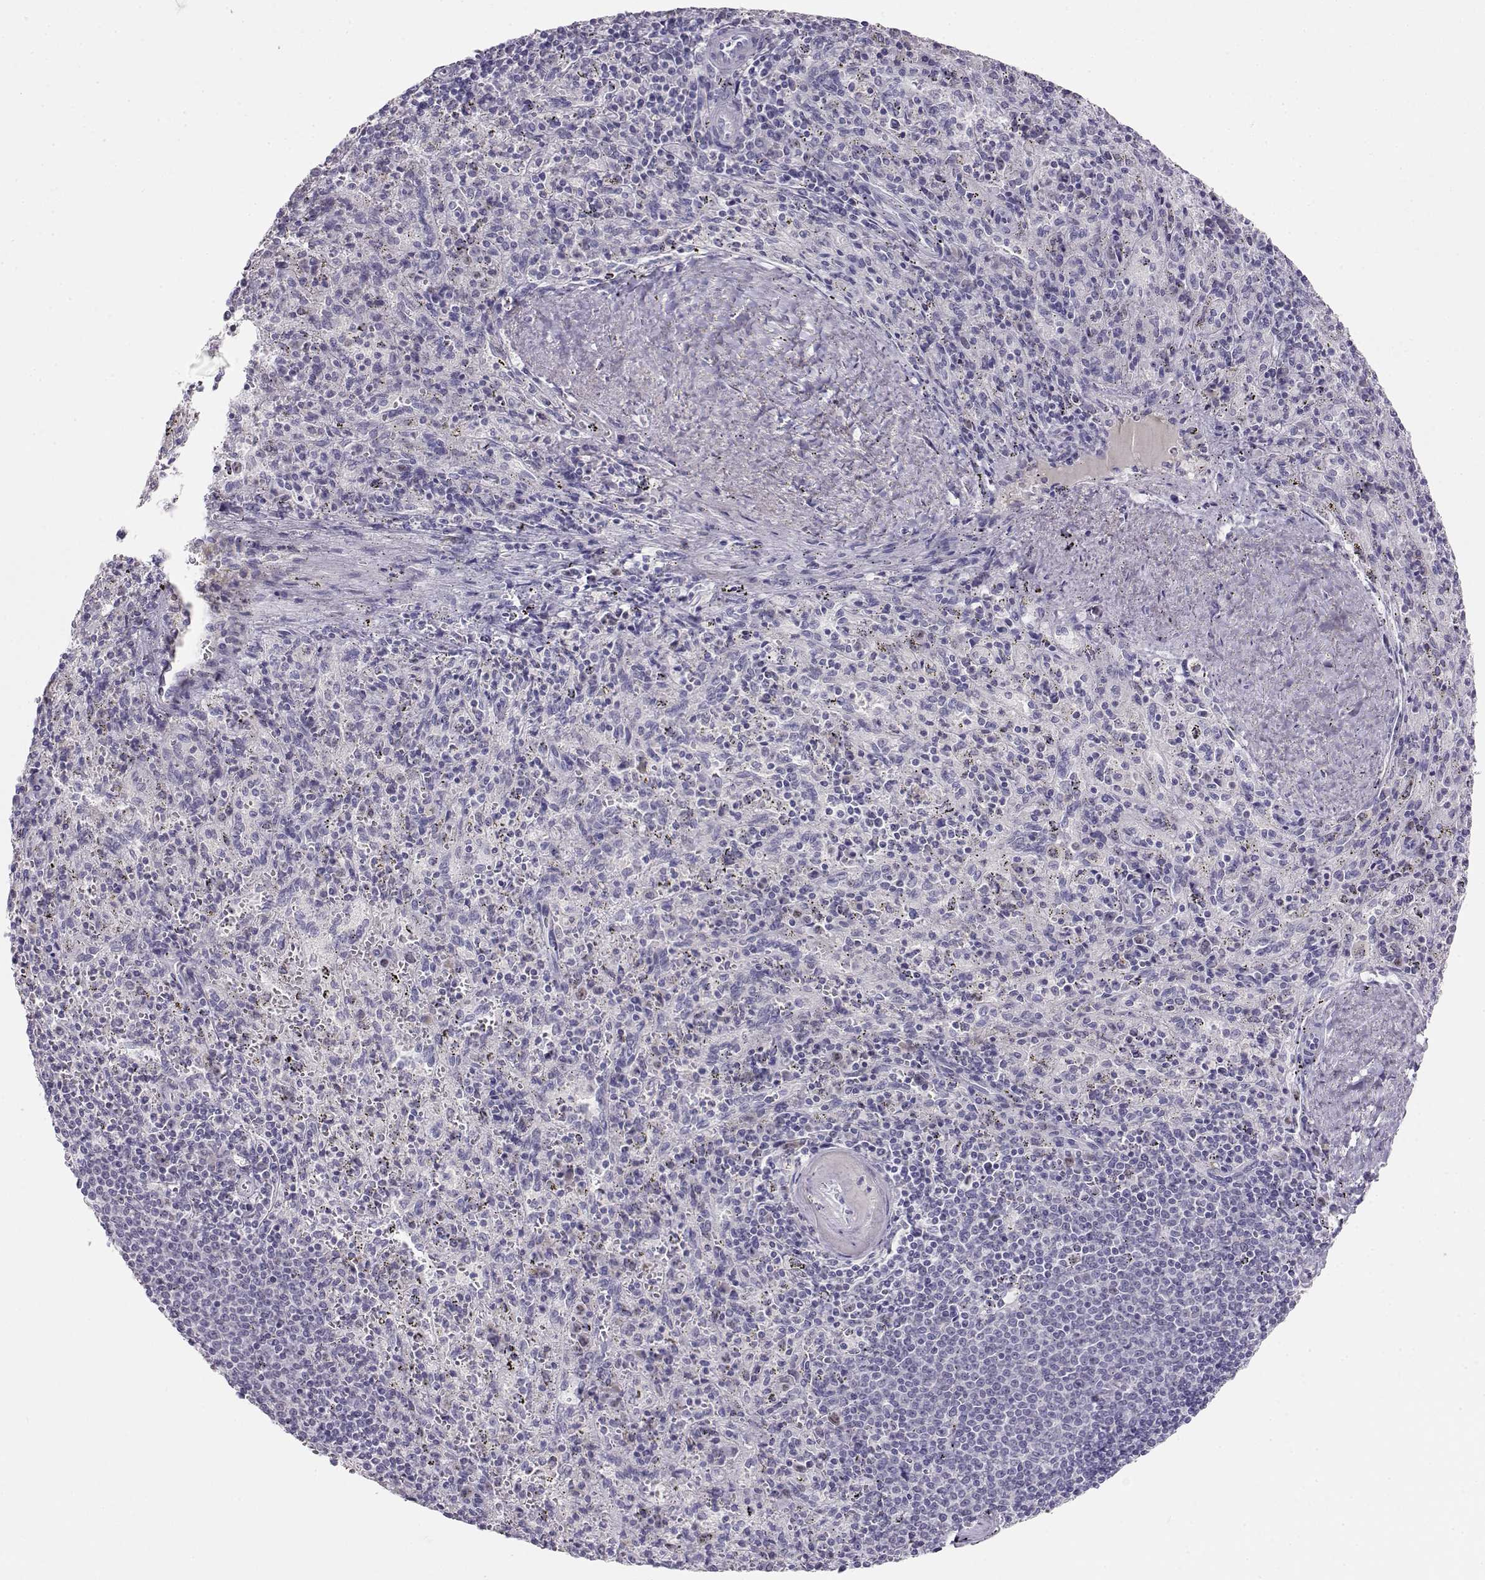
{"staining": {"intensity": "moderate", "quantity": "<25%", "location": "nuclear"}, "tissue": "spleen", "cell_type": "Cells in red pulp", "image_type": "normal", "snomed": [{"axis": "morphology", "description": "Normal tissue, NOS"}, {"axis": "topography", "description": "Spleen"}], "caption": "The histopathology image demonstrates immunohistochemical staining of benign spleen. There is moderate nuclear positivity is appreciated in about <25% of cells in red pulp.", "gene": "OPN5", "patient": {"sex": "male", "age": 57}}